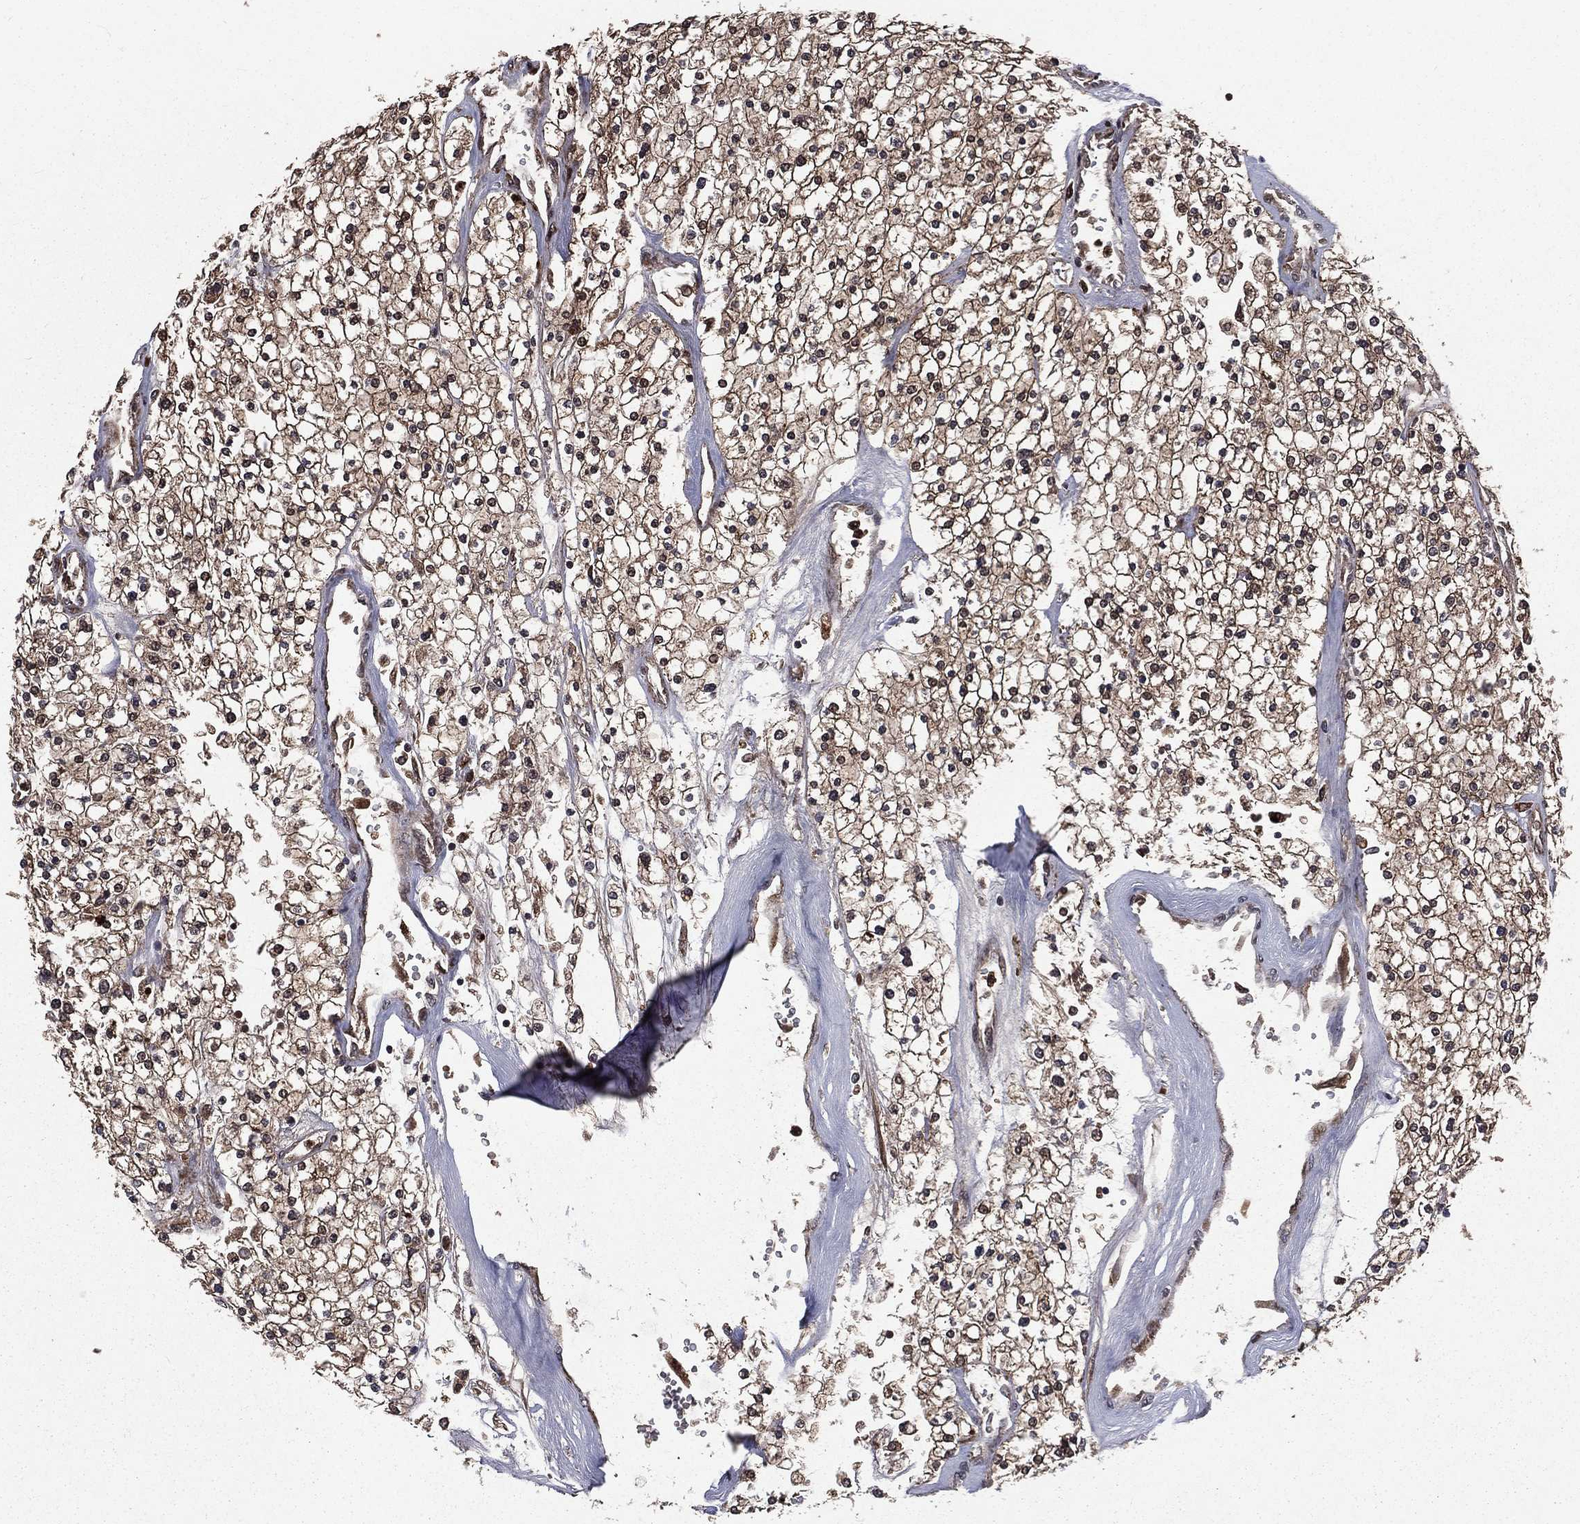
{"staining": {"intensity": "moderate", "quantity": ">75%", "location": "cytoplasmic/membranous"}, "tissue": "renal cancer", "cell_type": "Tumor cells", "image_type": "cancer", "snomed": [{"axis": "morphology", "description": "Adenocarcinoma, NOS"}, {"axis": "topography", "description": "Kidney"}], "caption": "Immunohistochemistry photomicrograph of neoplastic tissue: human renal cancer stained using IHC reveals medium levels of moderate protein expression localized specifically in the cytoplasmic/membranous of tumor cells, appearing as a cytoplasmic/membranous brown color.", "gene": "LENG8", "patient": {"sex": "male", "age": 80}}